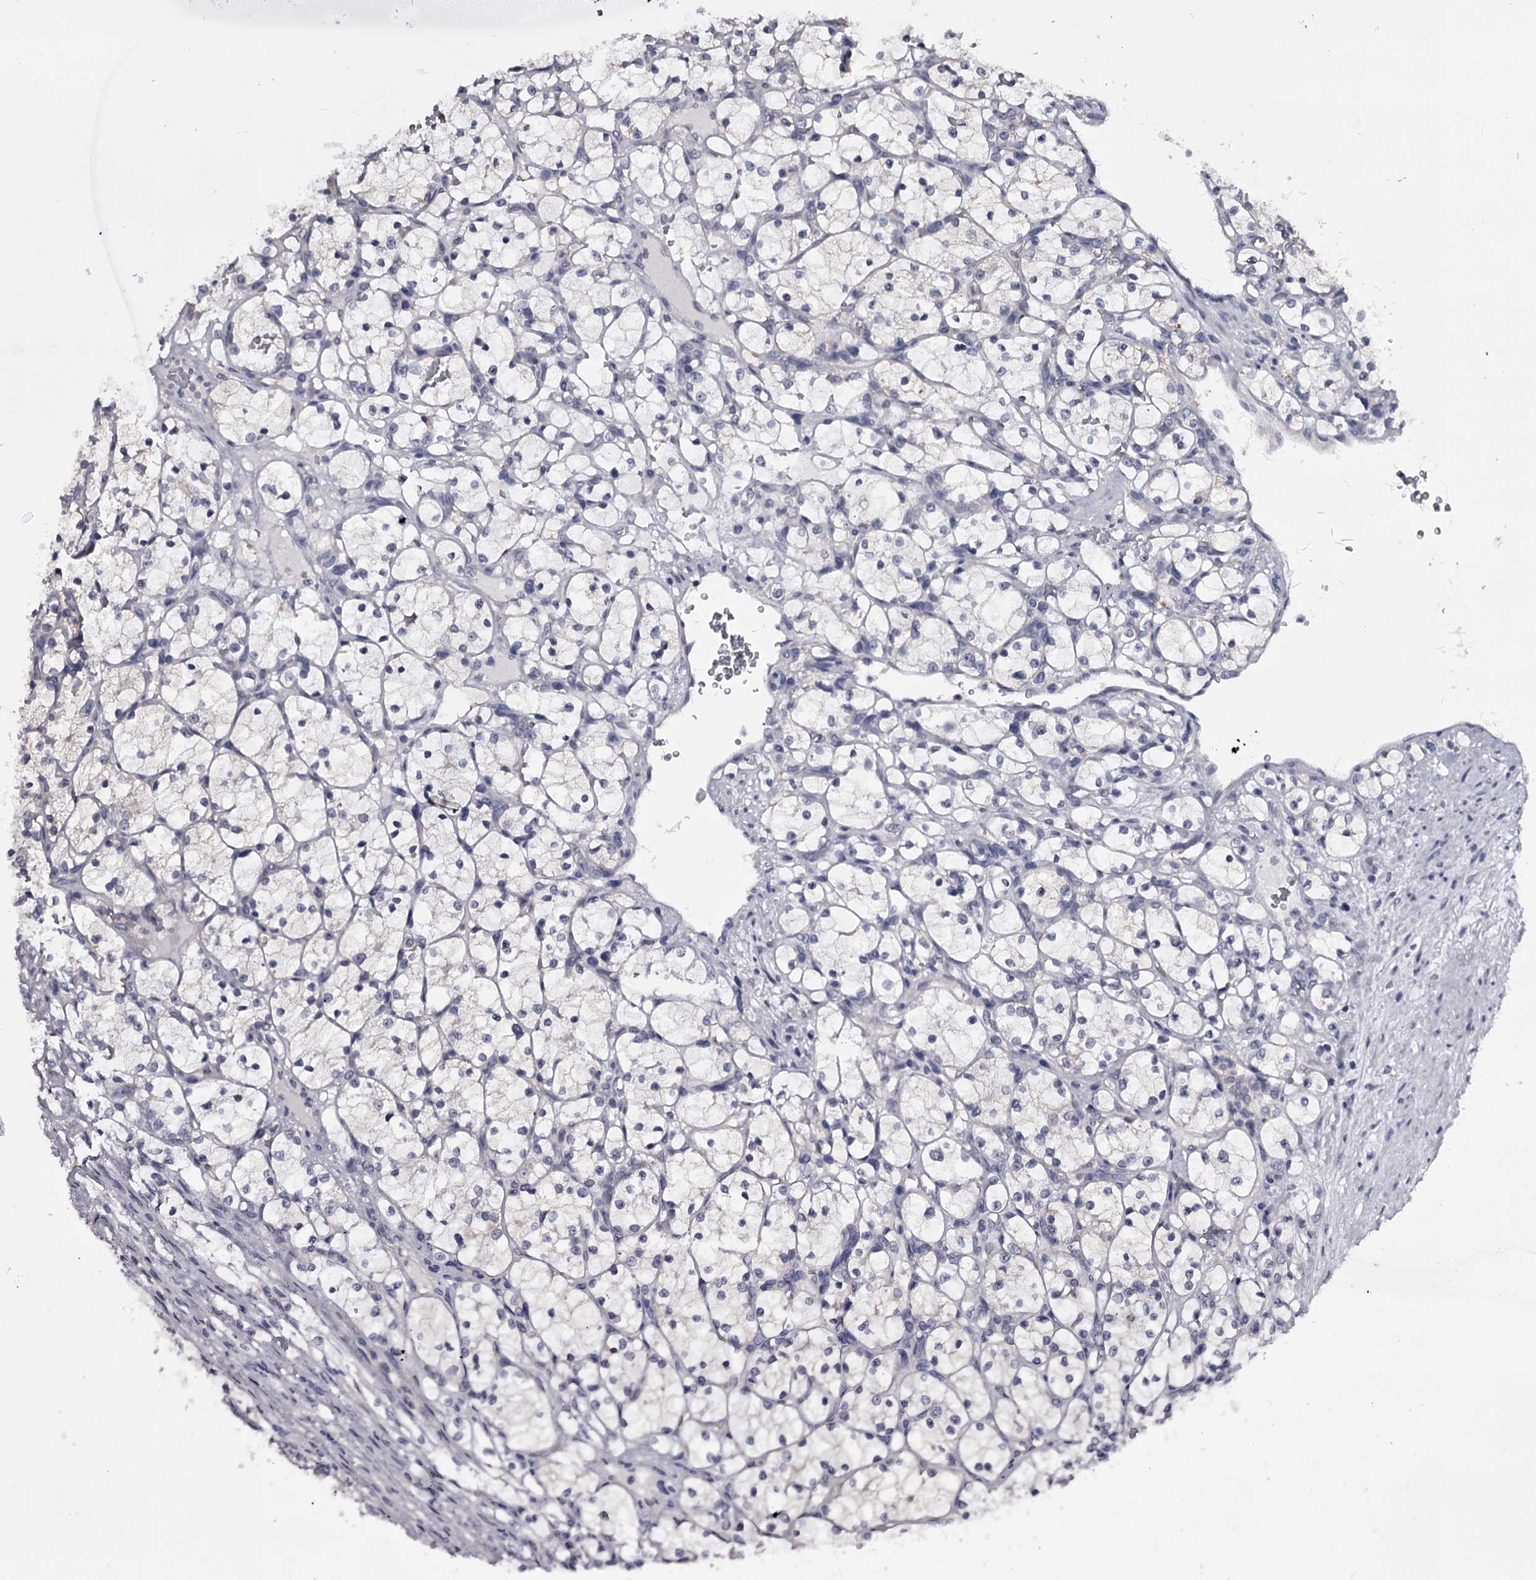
{"staining": {"intensity": "negative", "quantity": "none", "location": "none"}, "tissue": "renal cancer", "cell_type": "Tumor cells", "image_type": "cancer", "snomed": [{"axis": "morphology", "description": "Adenocarcinoma, NOS"}, {"axis": "topography", "description": "Kidney"}], "caption": "DAB immunohistochemical staining of renal cancer (adenocarcinoma) shows no significant expression in tumor cells.", "gene": "GSTO1", "patient": {"sex": "female", "age": 69}}